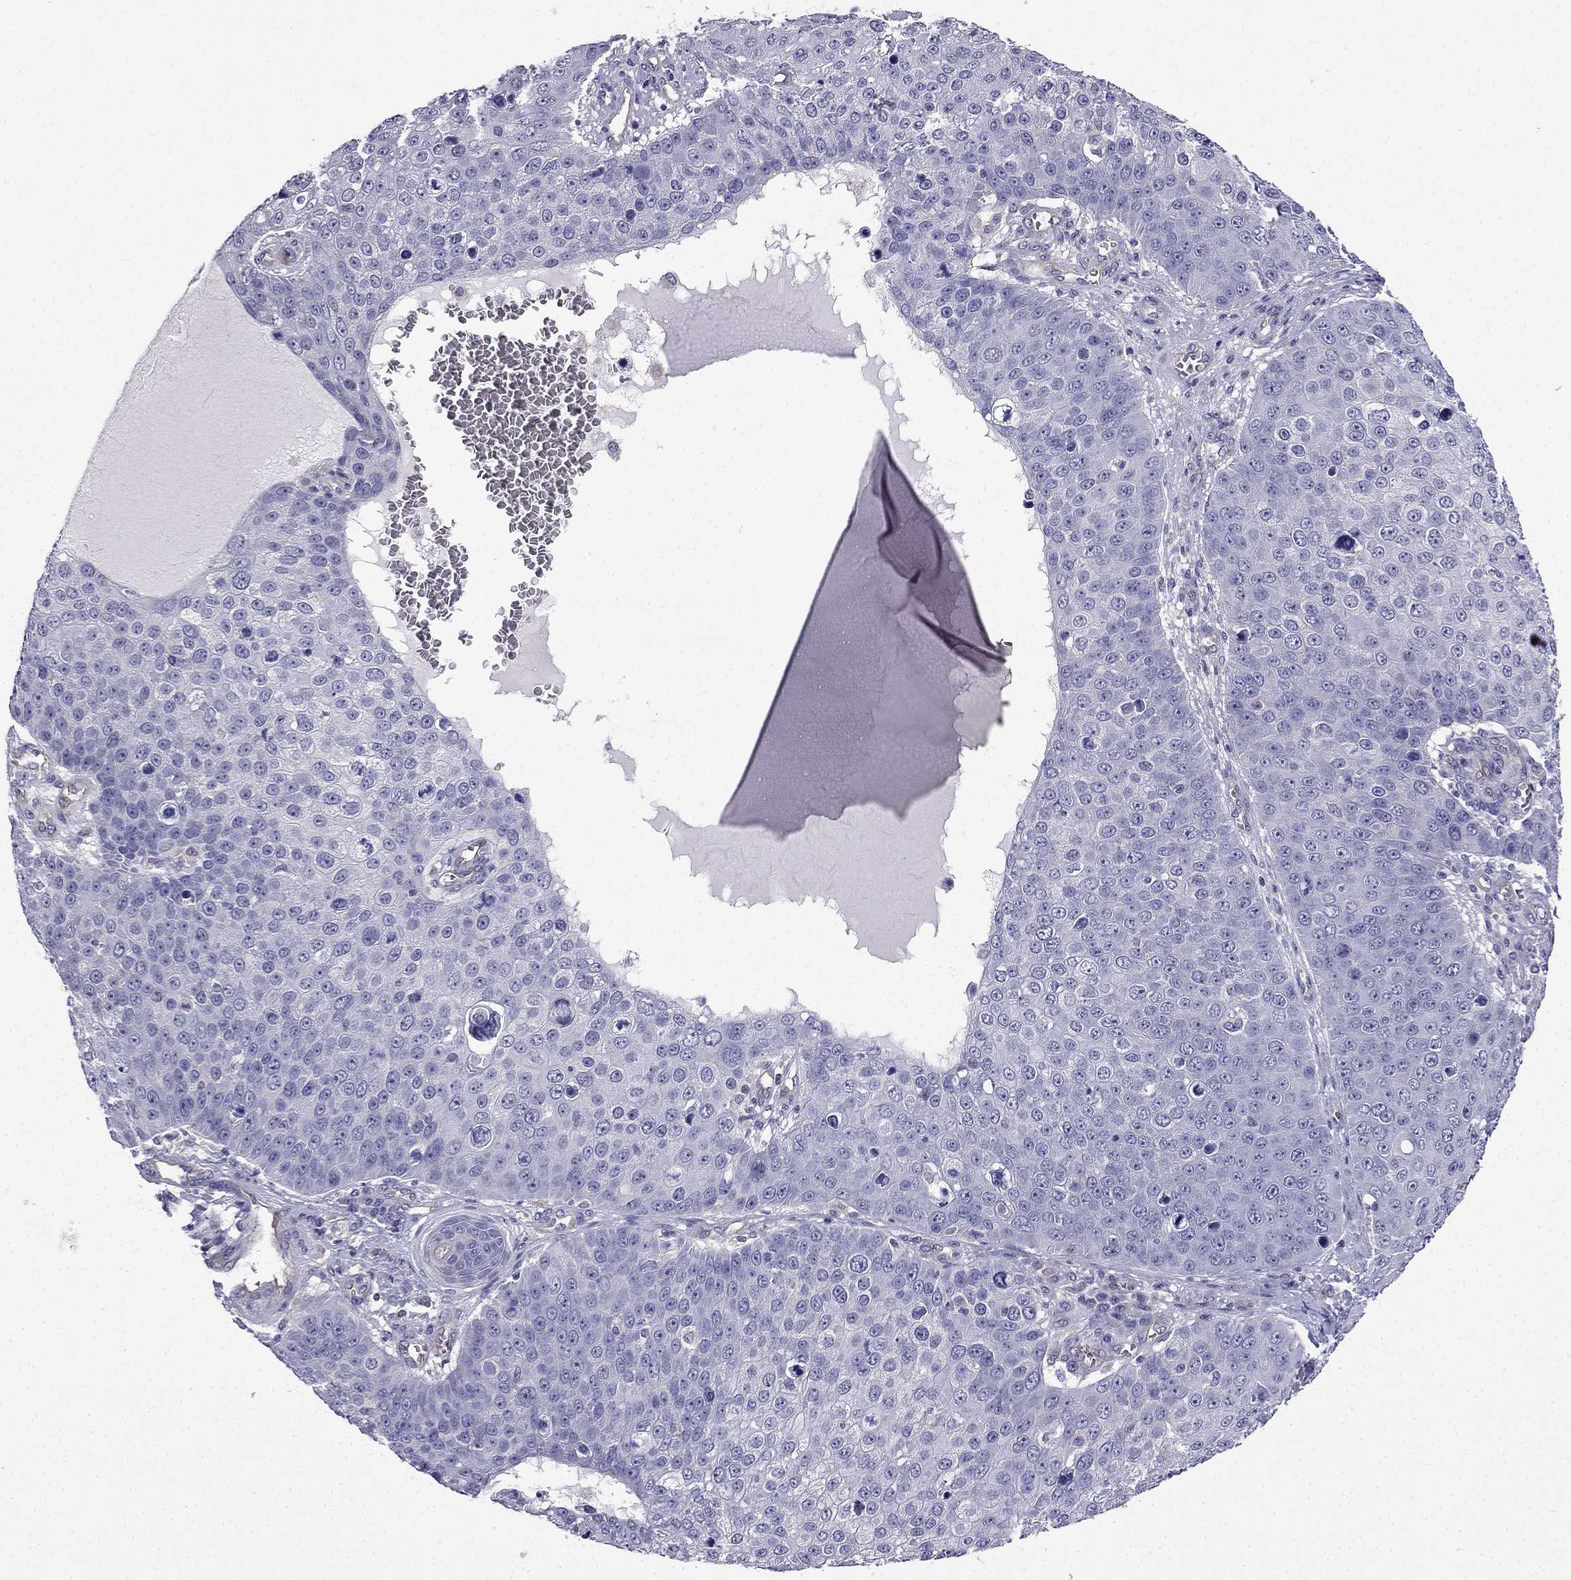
{"staining": {"intensity": "negative", "quantity": "none", "location": "none"}, "tissue": "skin cancer", "cell_type": "Tumor cells", "image_type": "cancer", "snomed": [{"axis": "morphology", "description": "Squamous cell carcinoma, NOS"}, {"axis": "topography", "description": "Skin"}], "caption": "This micrograph is of skin cancer stained with immunohistochemistry (IHC) to label a protein in brown with the nuclei are counter-stained blue. There is no positivity in tumor cells. (DAB (3,3'-diaminobenzidine) immunohistochemistry (IHC) visualized using brightfield microscopy, high magnification).", "gene": "SLC6A2", "patient": {"sex": "male", "age": 71}}